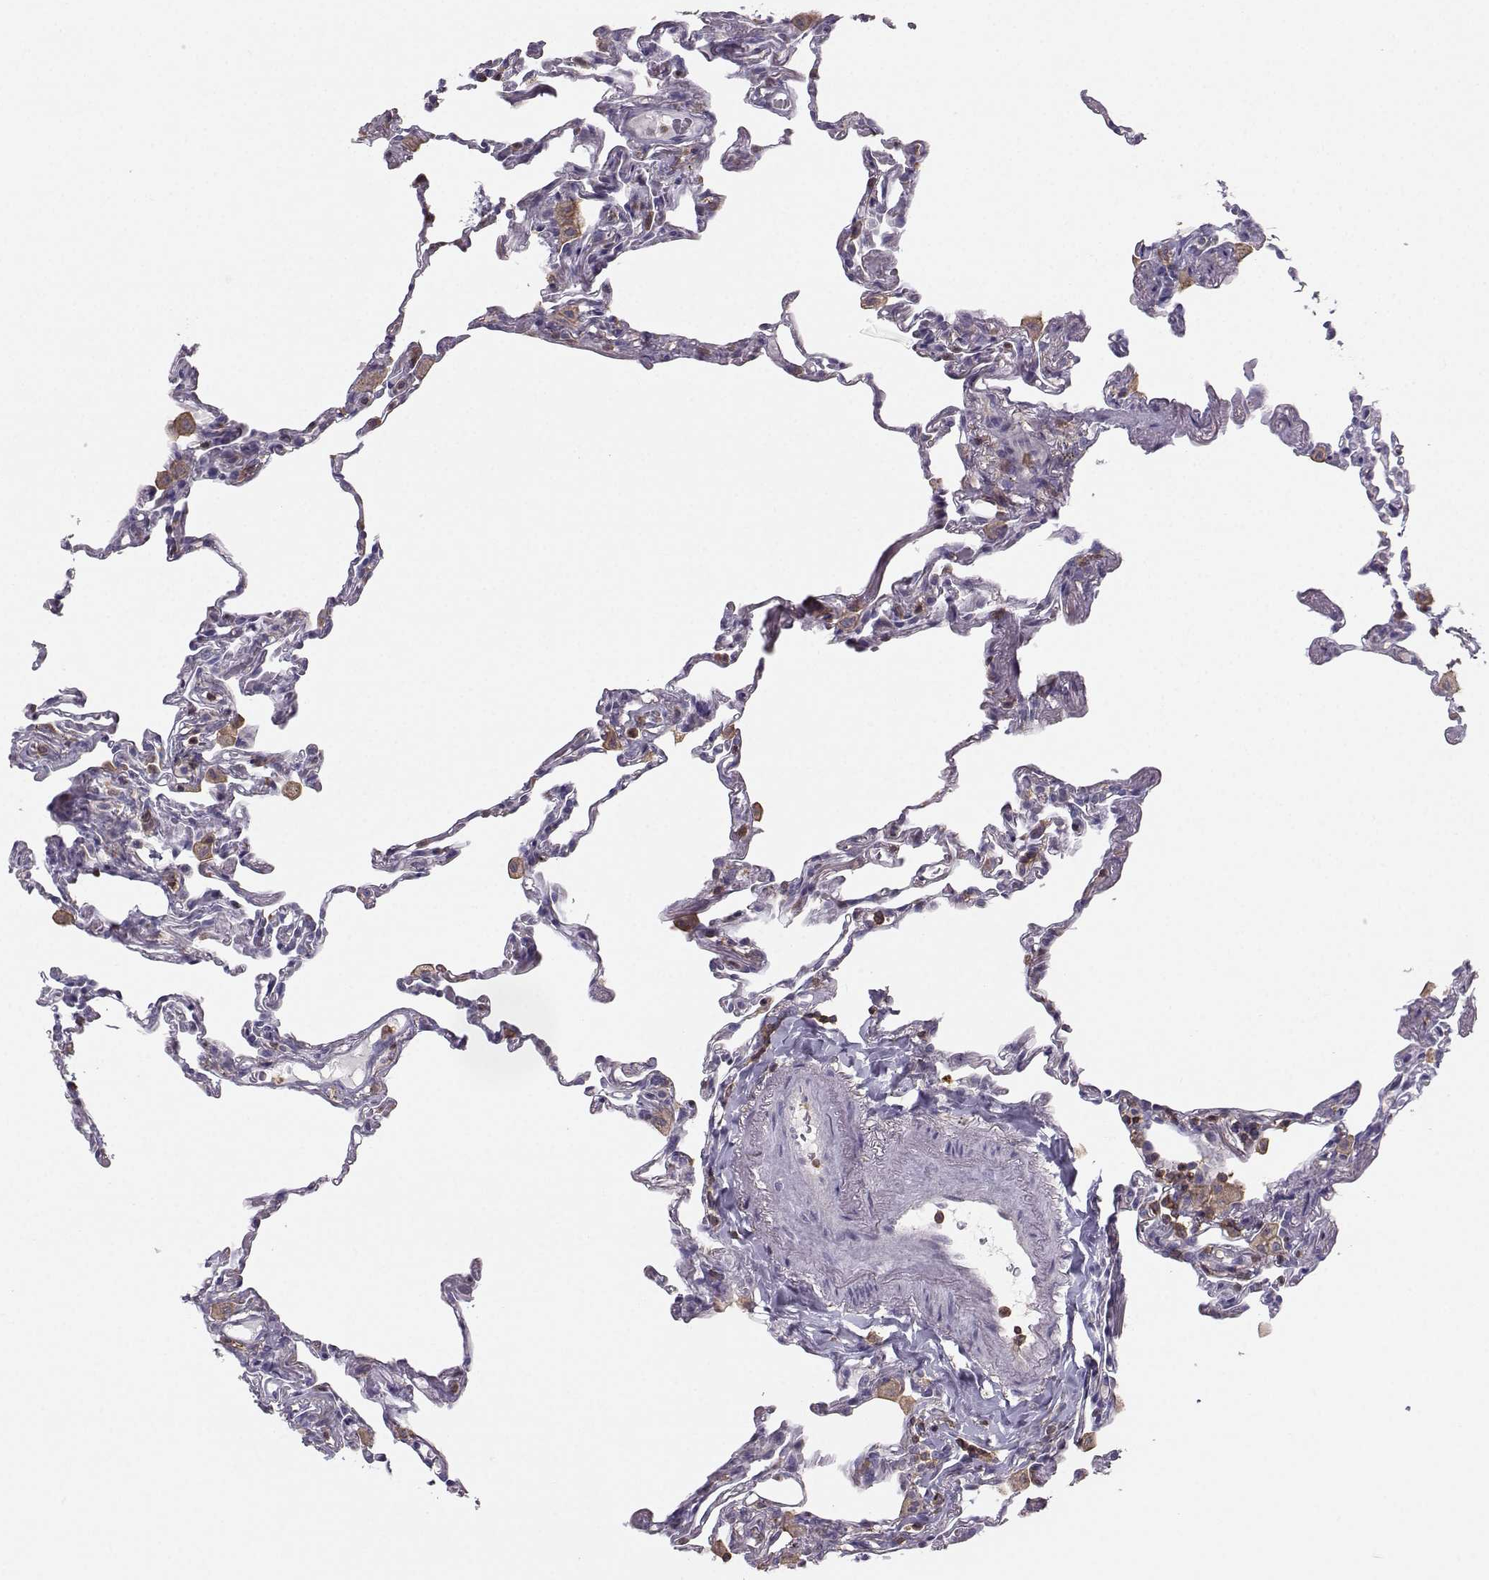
{"staining": {"intensity": "negative", "quantity": "none", "location": "none"}, "tissue": "lung", "cell_type": "Alveolar cells", "image_type": "normal", "snomed": [{"axis": "morphology", "description": "Normal tissue, NOS"}, {"axis": "topography", "description": "Lung"}], "caption": "Image shows no protein expression in alveolar cells of benign lung.", "gene": "ZBTB32", "patient": {"sex": "female", "age": 57}}